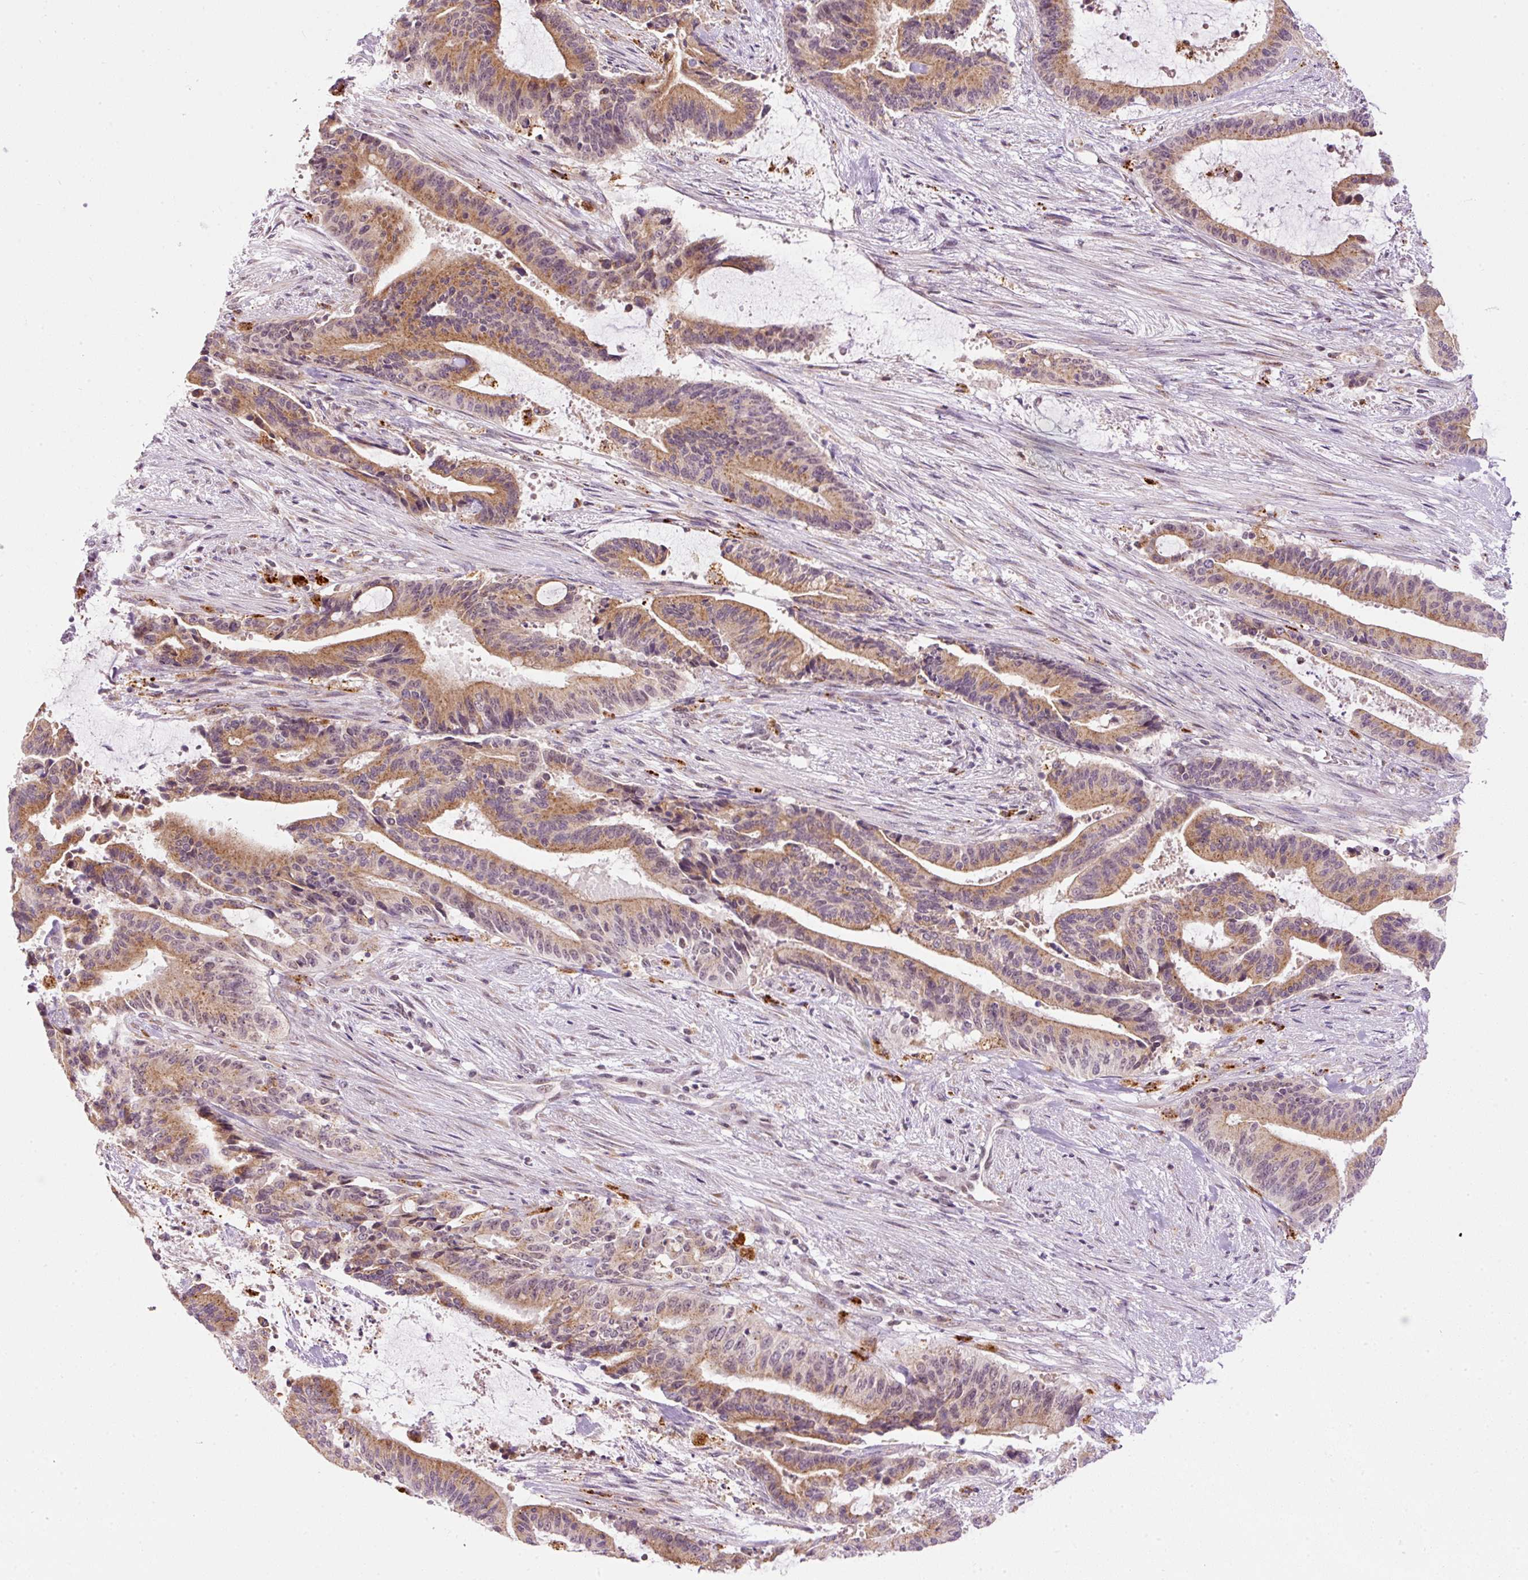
{"staining": {"intensity": "moderate", "quantity": ">75%", "location": "cytoplasmic/membranous"}, "tissue": "liver cancer", "cell_type": "Tumor cells", "image_type": "cancer", "snomed": [{"axis": "morphology", "description": "Normal tissue, NOS"}, {"axis": "morphology", "description": "Cholangiocarcinoma"}, {"axis": "topography", "description": "Liver"}, {"axis": "topography", "description": "Peripheral nerve tissue"}], "caption": "Human liver cholangiocarcinoma stained with a protein marker exhibits moderate staining in tumor cells.", "gene": "ZNF639", "patient": {"sex": "female", "age": 73}}